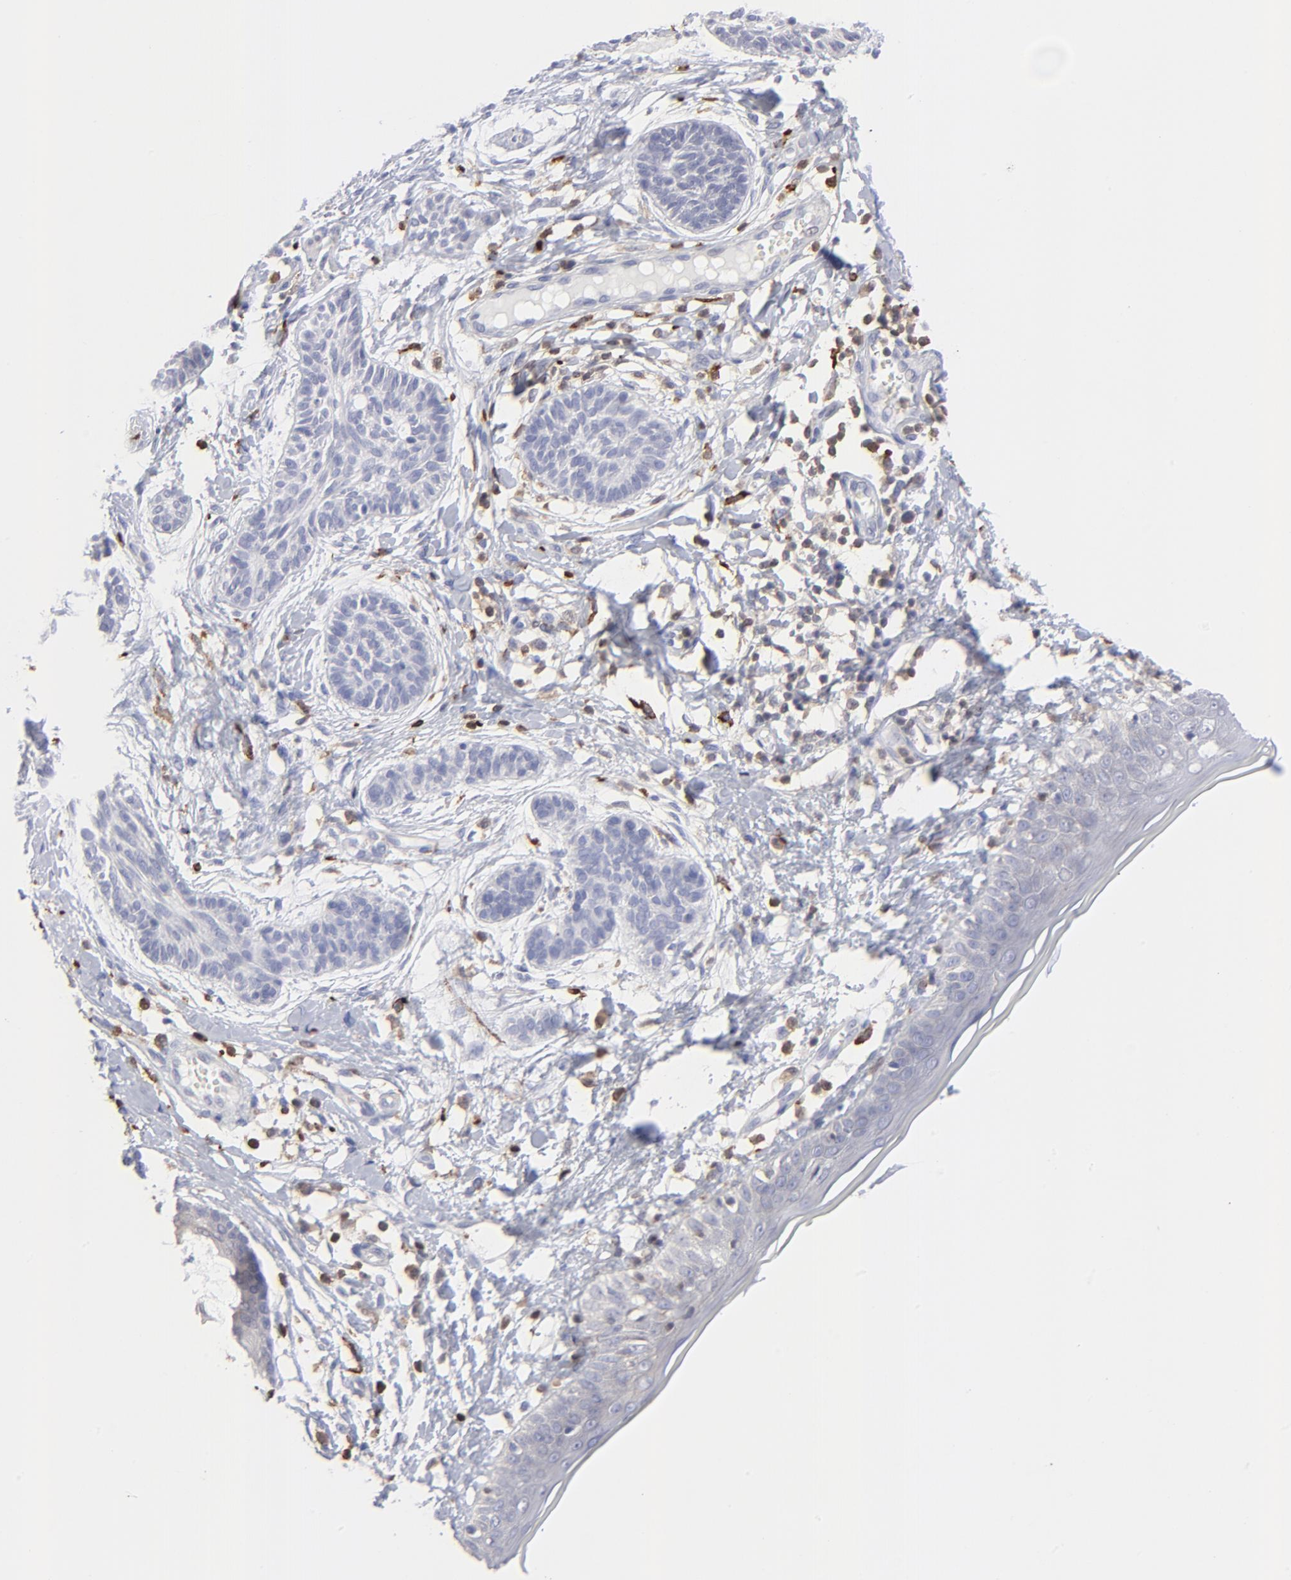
{"staining": {"intensity": "negative", "quantity": "none", "location": "none"}, "tissue": "skin cancer", "cell_type": "Tumor cells", "image_type": "cancer", "snomed": [{"axis": "morphology", "description": "Normal tissue, NOS"}, {"axis": "morphology", "description": "Basal cell carcinoma"}, {"axis": "topography", "description": "Skin"}], "caption": "A high-resolution histopathology image shows IHC staining of skin cancer (basal cell carcinoma), which exhibits no significant positivity in tumor cells.", "gene": "TBXT", "patient": {"sex": "male", "age": 63}}